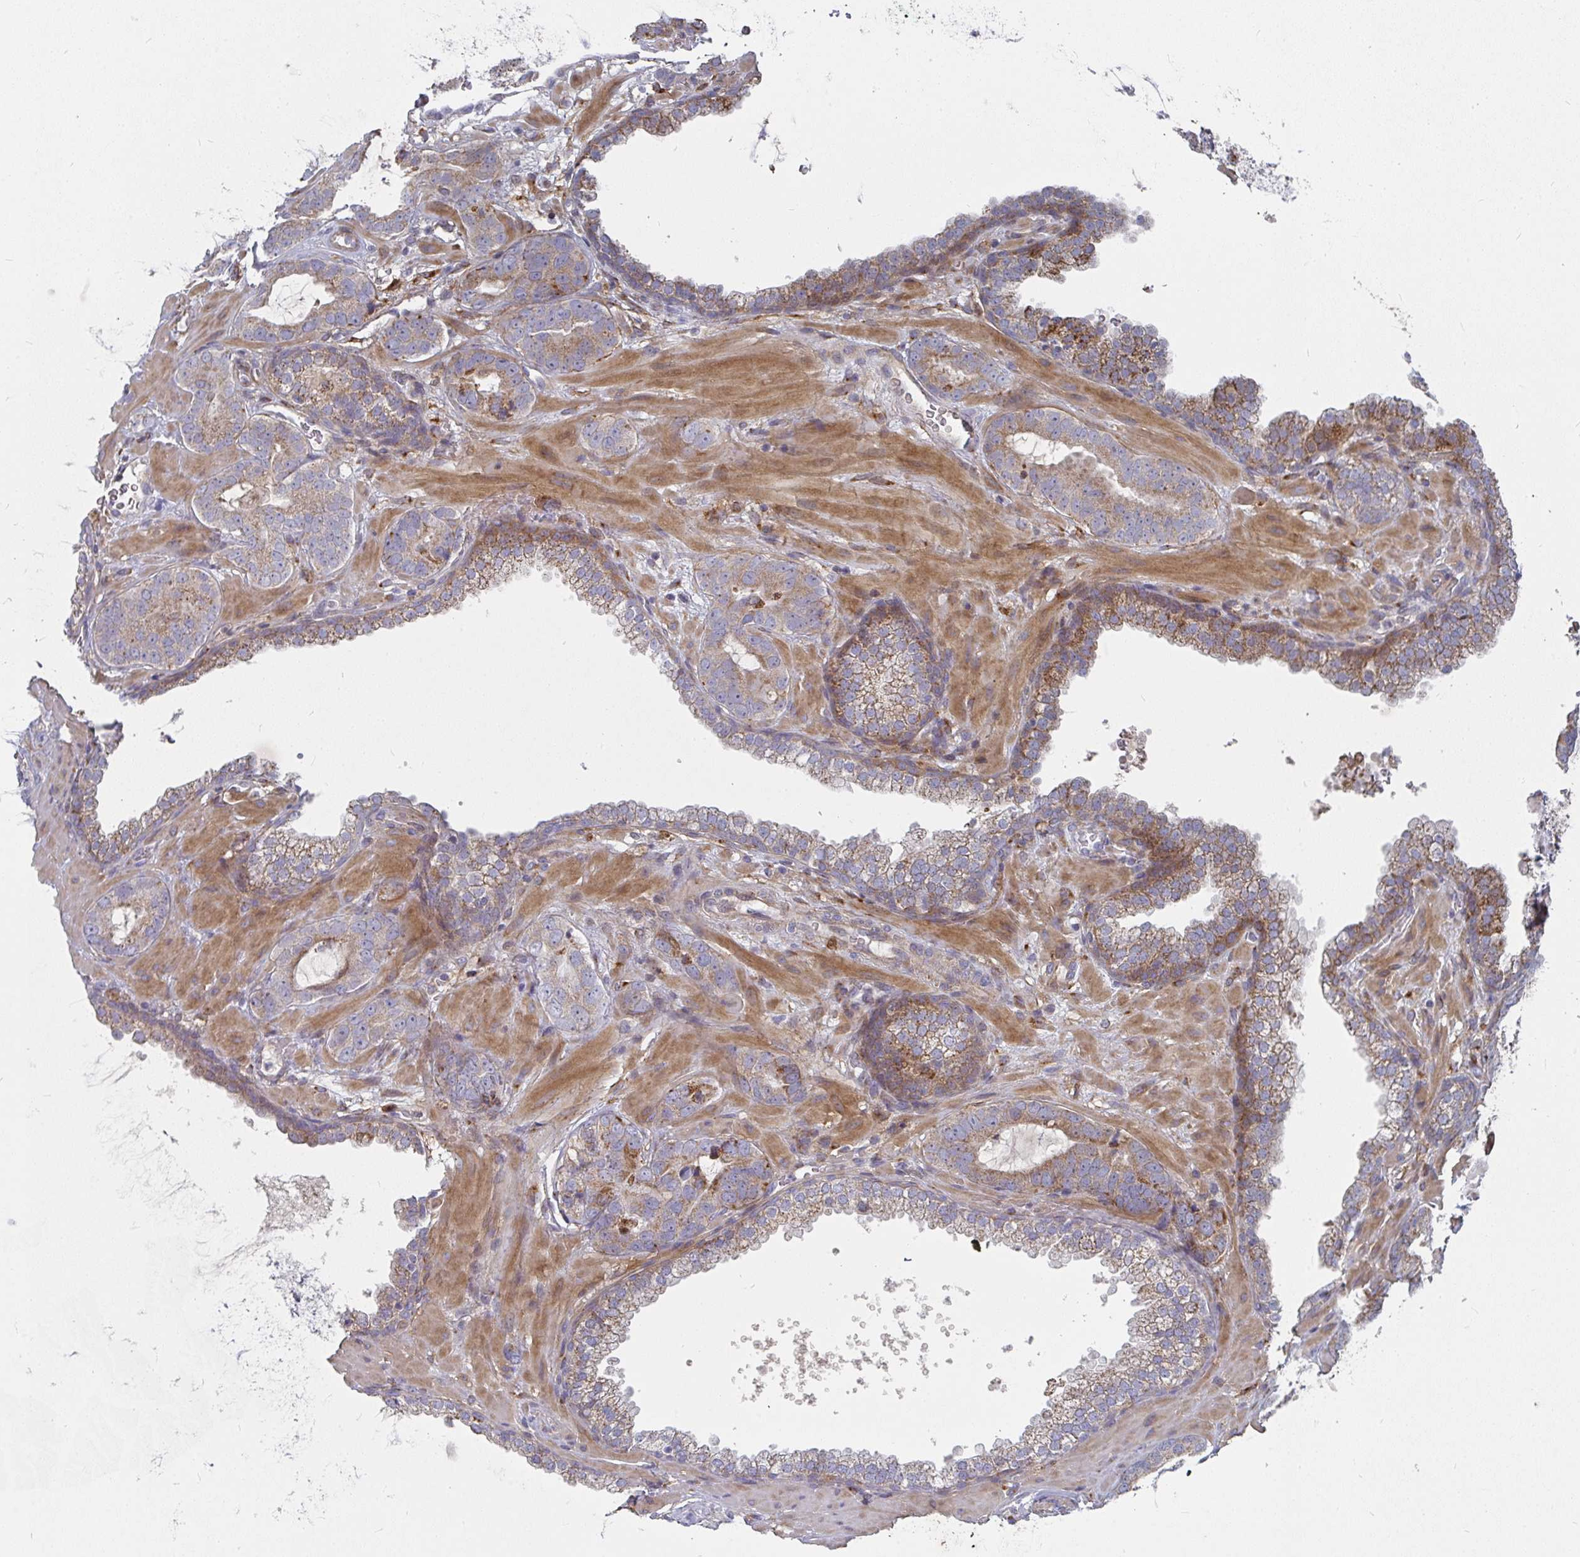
{"staining": {"intensity": "moderate", "quantity": ">75%", "location": "cytoplasmic/membranous"}, "tissue": "prostate cancer", "cell_type": "Tumor cells", "image_type": "cancer", "snomed": [{"axis": "morphology", "description": "Adenocarcinoma, Low grade"}, {"axis": "topography", "description": "Prostate"}], "caption": "Immunohistochemistry (IHC) (DAB) staining of human prostate cancer reveals moderate cytoplasmic/membranous protein positivity in approximately >75% of tumor cells. (Brightfield microscopy of DAB IHC at high magnification).", "gene": "RHEBL1", "patient": {"sex": "male", "age": 62}}